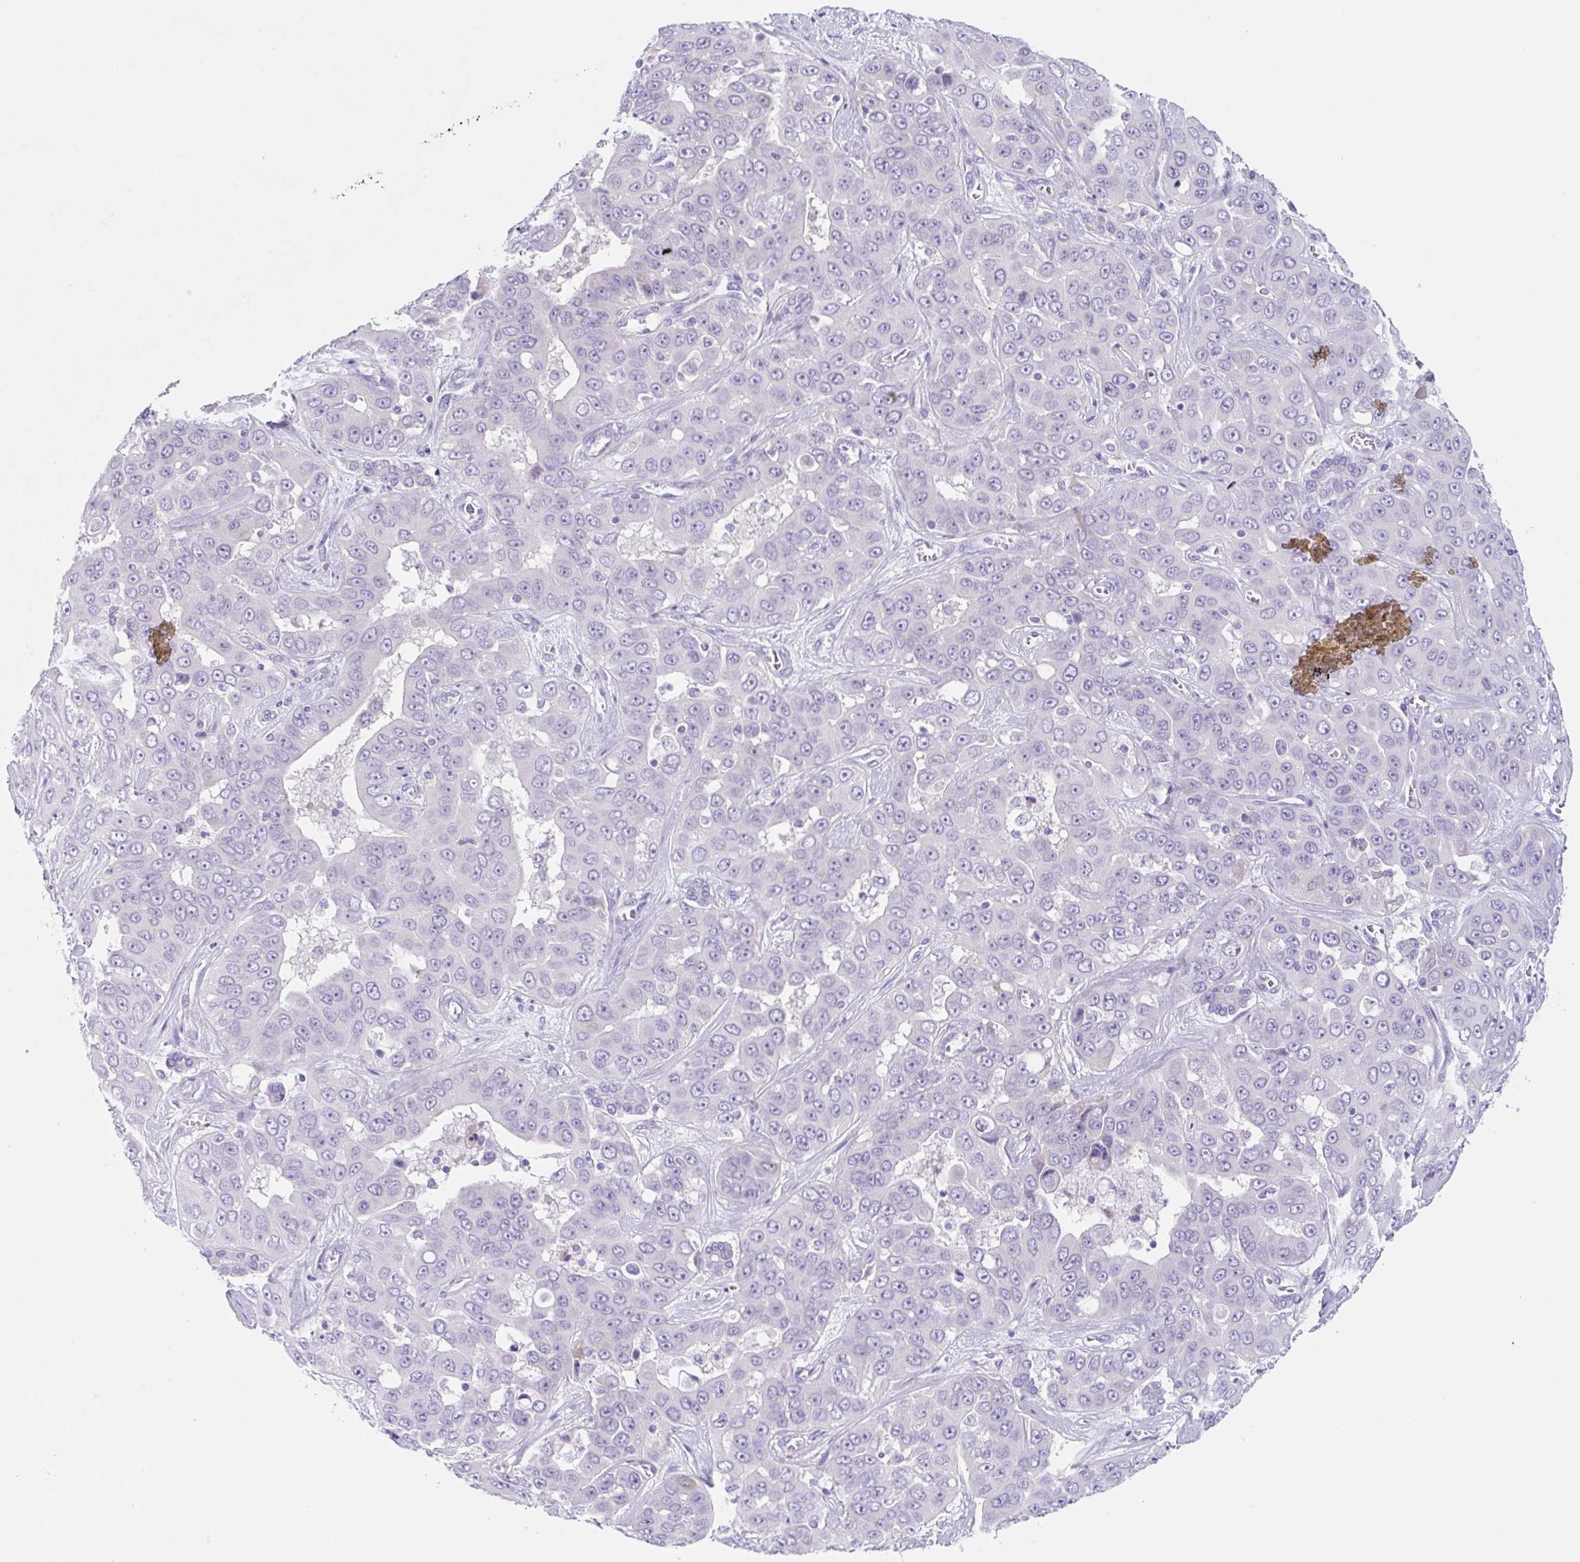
{"staining": {"intensity": "negative", "quantity": "none", "location": "none"}, "tissue": "liver cancer", "cell_type": "Tumor cells", "image_type": "cancer", "snomed": [{"axis": "morphology", "description": "Cholangiocarcinoma"}, {"axis": "topography", "description": "Liver"}], "caption": "Tumor cells are negative for brown protein staining in liver cholangiocarcinoma. (DAB immunohistochemistry visualized using brightfield microscopy, high magnification).", "gene": "KLK8", "patient": {"sex": "female", "age": 52}}